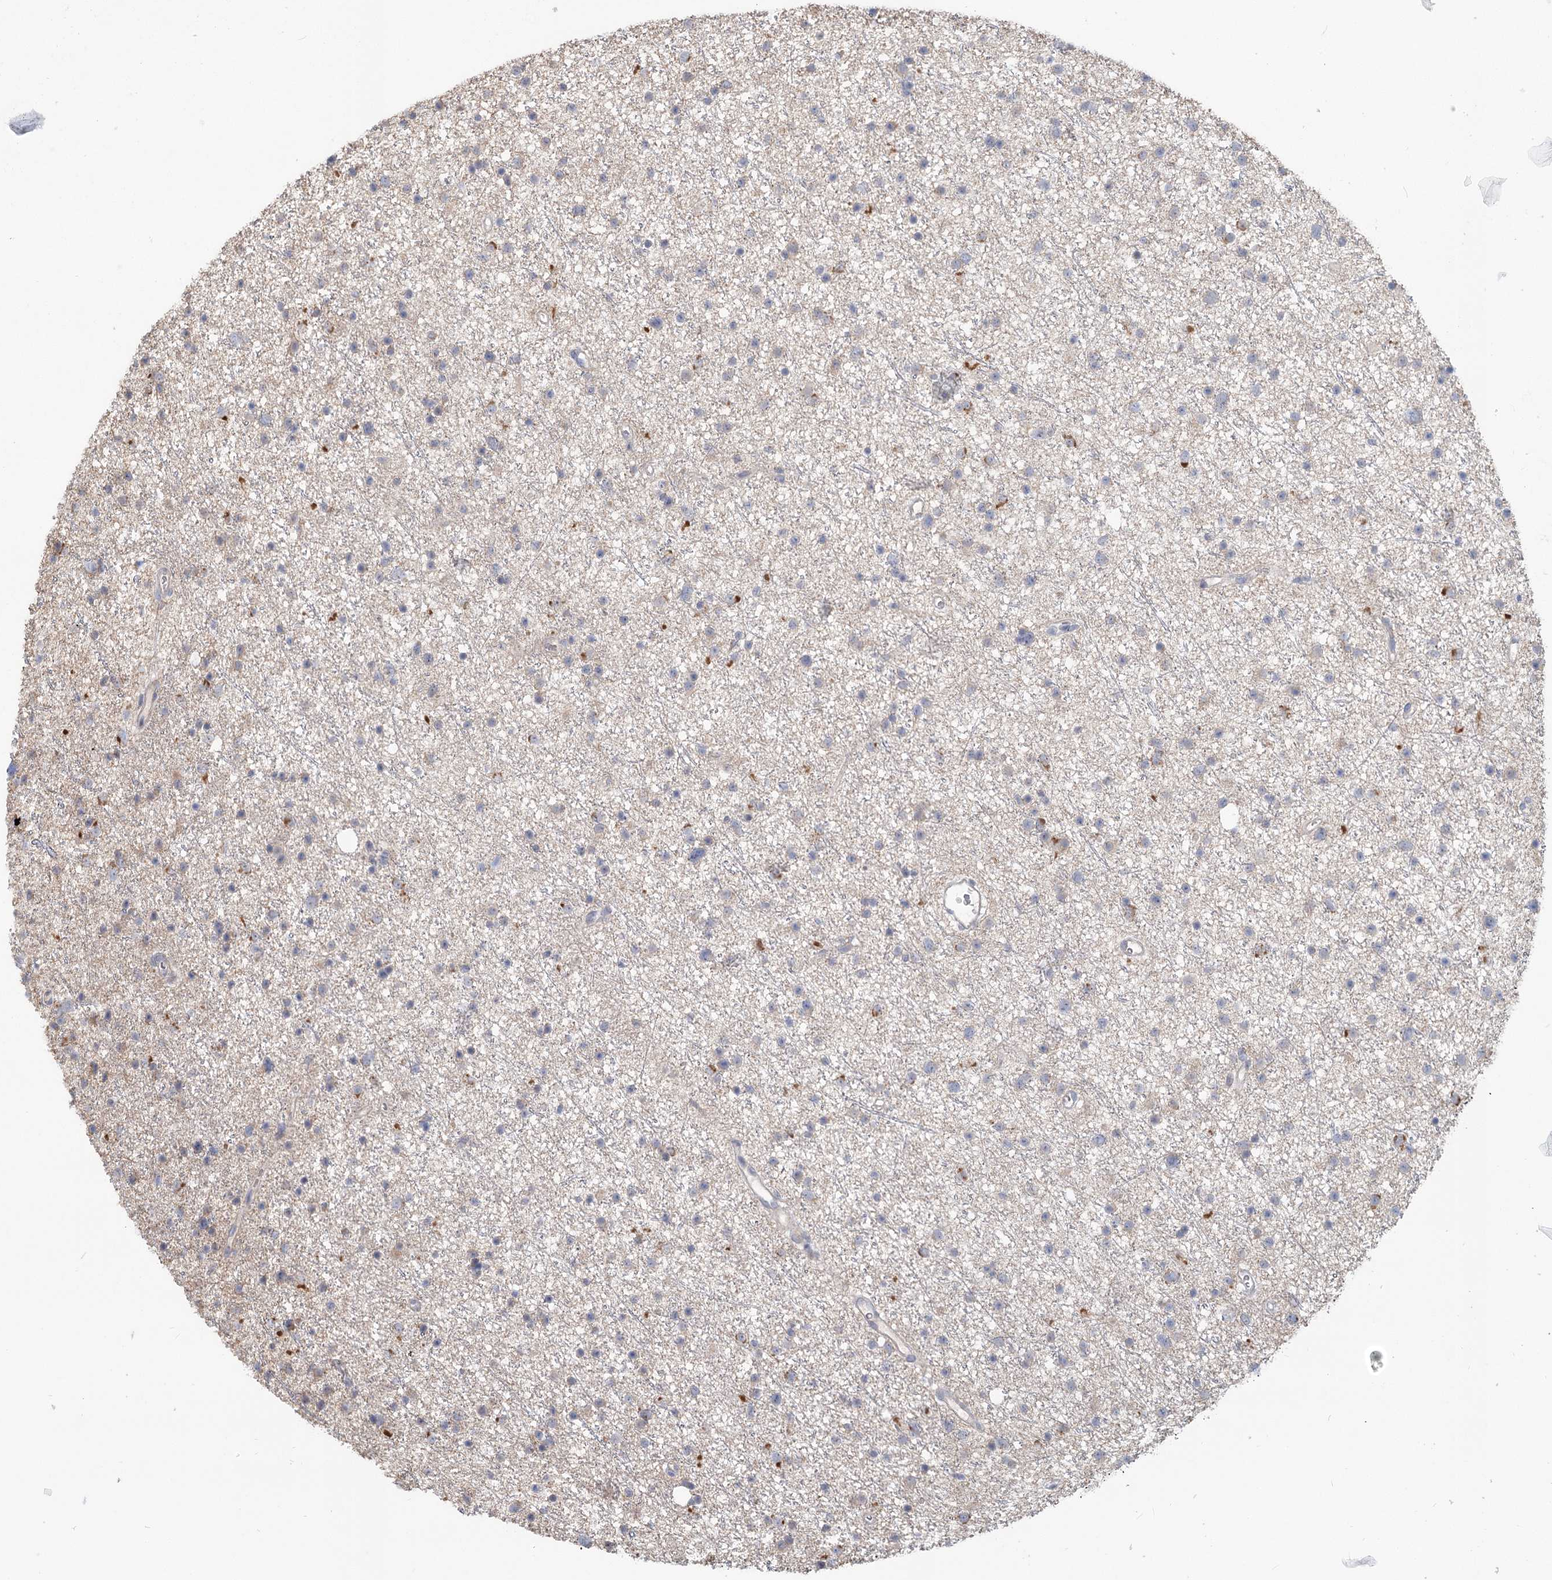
{"staining": {"intensity": "moderate", "quantity": "<25%", "location": "cytoplasmic/membranous"}, "tissue": "glioma", "cell_type": "Tumor cells", "image_type": "cancer", "snomed": [{"axis": "morphology", "description": "Glioma, malignant, Low grade"}, {"axis": "topography", "description": "Cerebral cortex"}], "caption": "Immunohistochemistry staining of glioma, which shows low levels of moderate cytoplasmic/membranous positivity in about <25% of tumor cells indicating moderate cytoplasmic/membranous protein expression. The staining was performed using DAB (3,3'-diaminobenzidine) (brown) for protein detection and nuclei were counterstained in hematoxylin (blue).", "gene": "CIB4", "patient": {"sex": "female", "age": 39}}